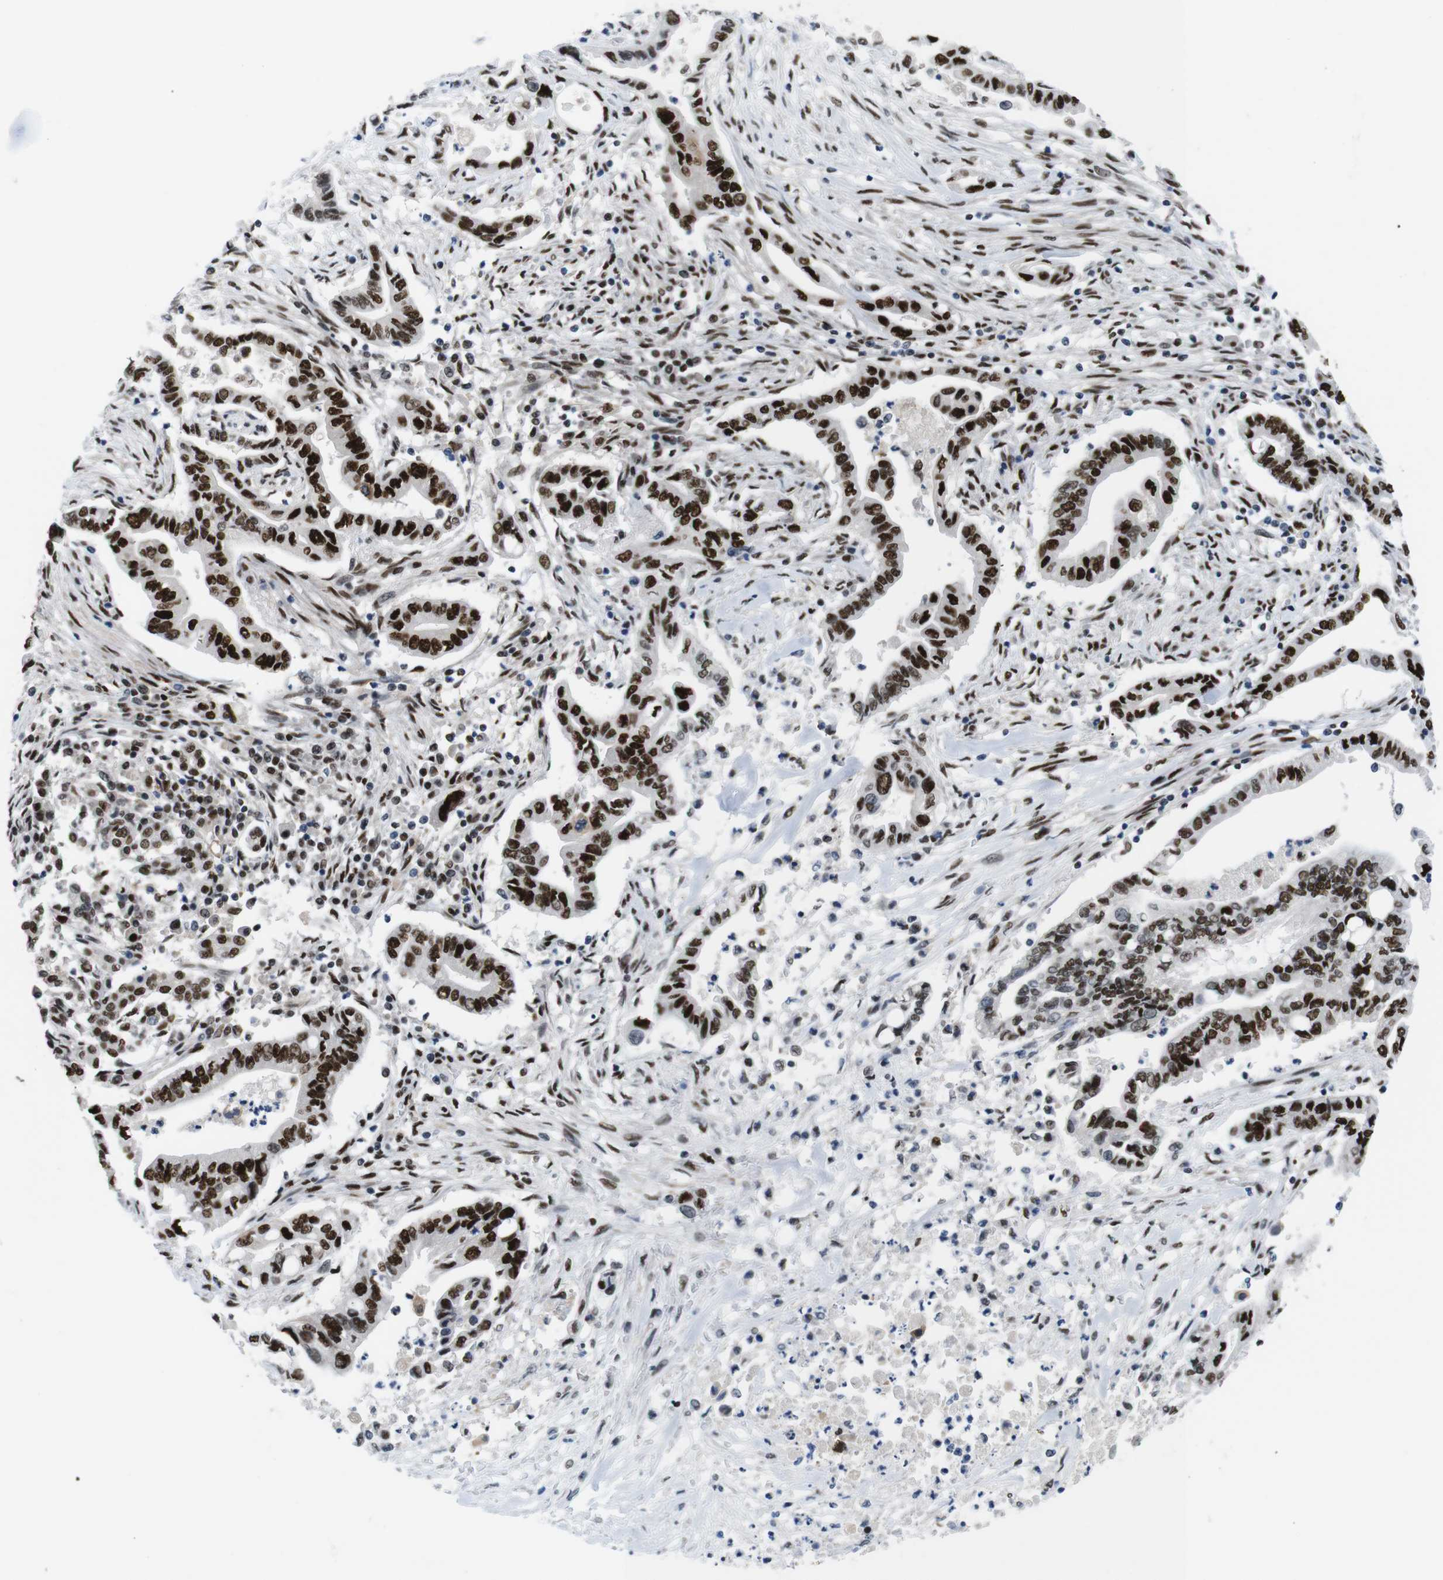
{"staining": {"intensity": "strong", "quantity": ">75%", "location": "nuclear"}, "tissue": "pancreatic cancer", "cell_type": "Tumor cells", "image_type": "cancer", "snomed": [{"axis": "morphology", "description": "Adenocarcinoma, NOS"}, {"axis": "topography", "description": "Pancreas"}], "caption": "This is a histology image of immunohistochemistry staining of adenocarcinoma (pancreatic), which shows strong staining in the nuclear of tumor cells.", "gene": "PSME3", "patient": {"sex": "female", "age": 57}}